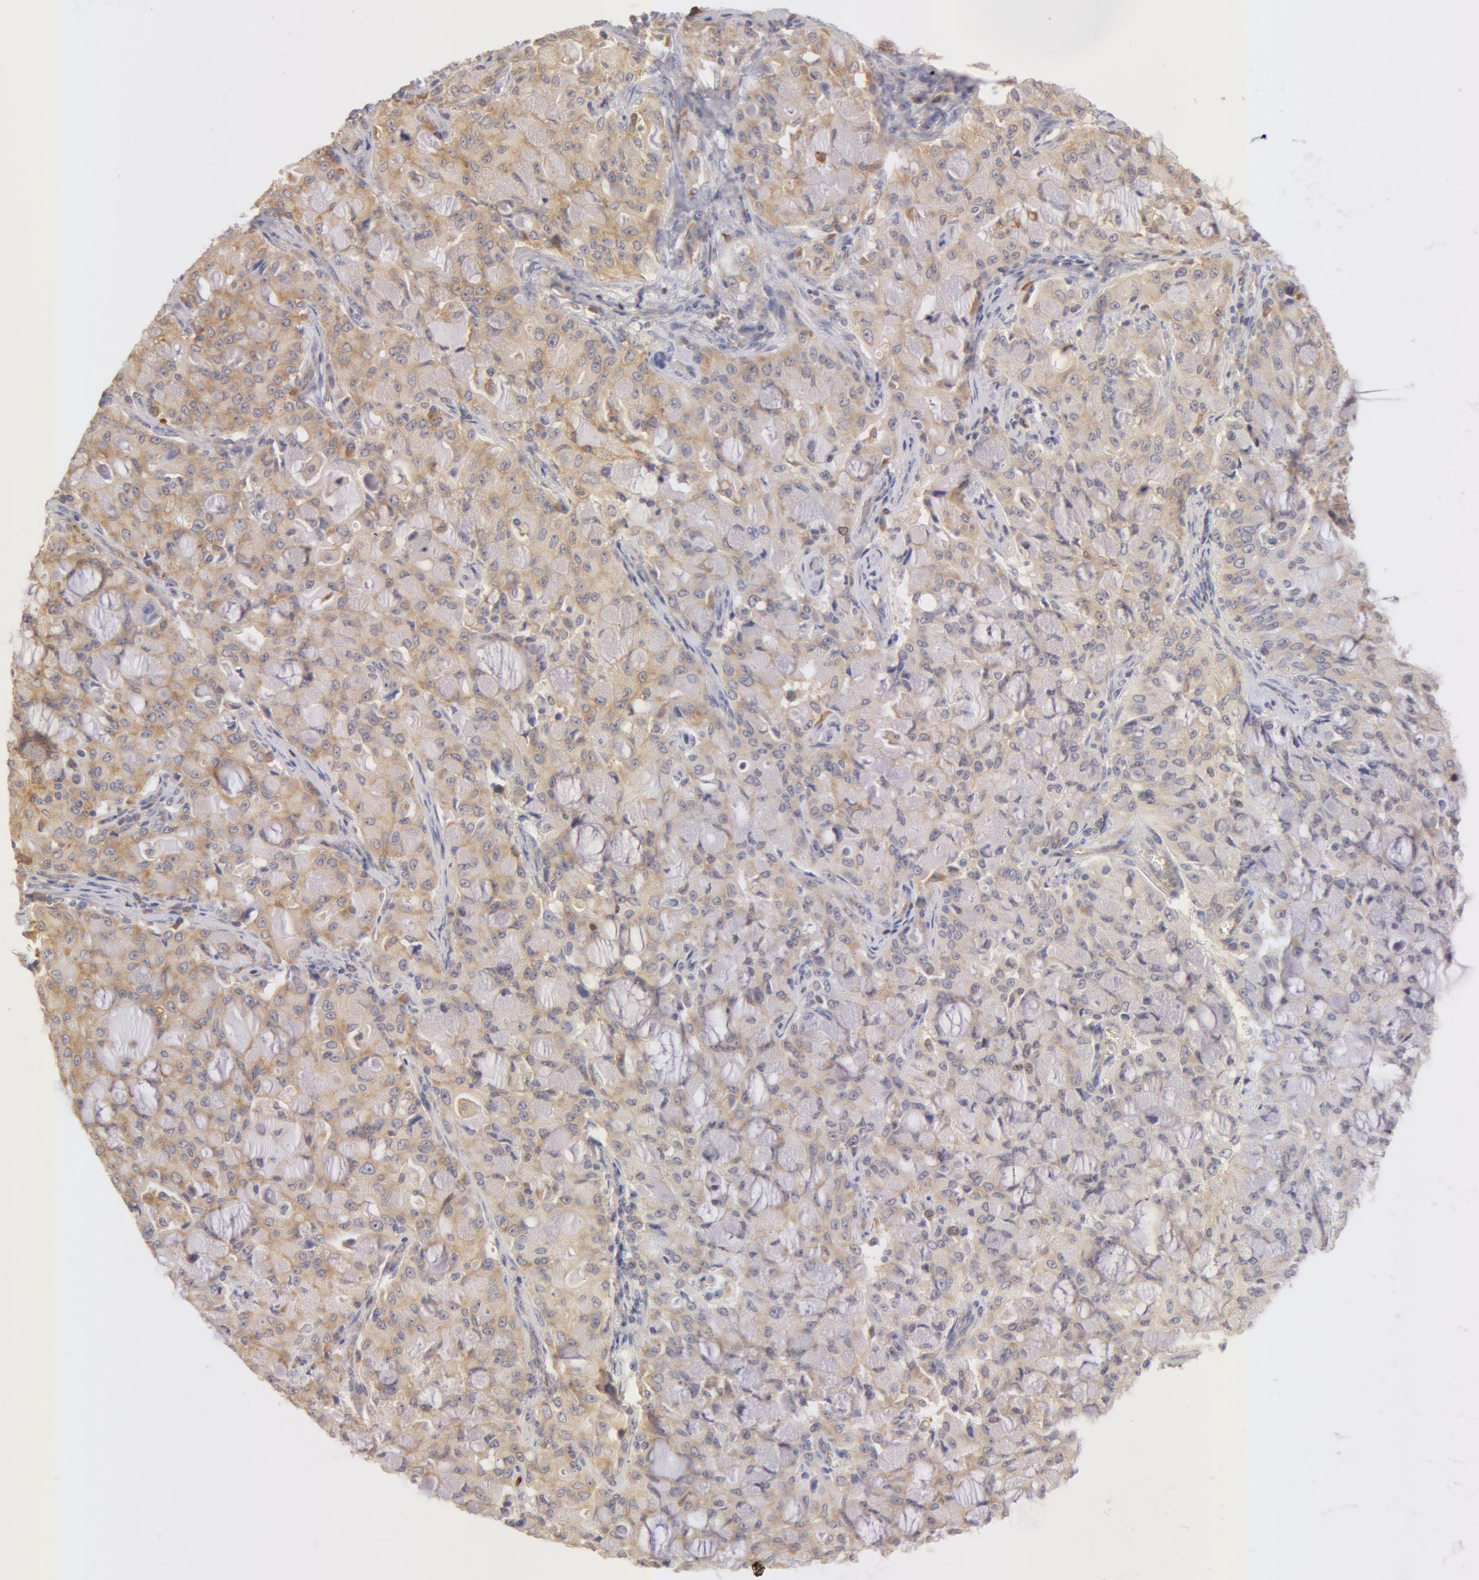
{"staining": {"intensity": "weak", "quantity": "<25%", "location": "cytoplasmic/membranous"}, "tissue": "lung cancer", "cell_type": "Tumor cells", "image_type": "cancer", "snomed": [{"axis": "morphology", "description": "Adenocarcinoma, NOS"}, {"axis": "topography", "description": "Lung"}], "caption": "Human lung cancer stained for a protein using immunohistochemistry reveals no positivity in tumor cells.", "gene": "DDX3Y", "patient": {"sex": "female", "age": 44}}